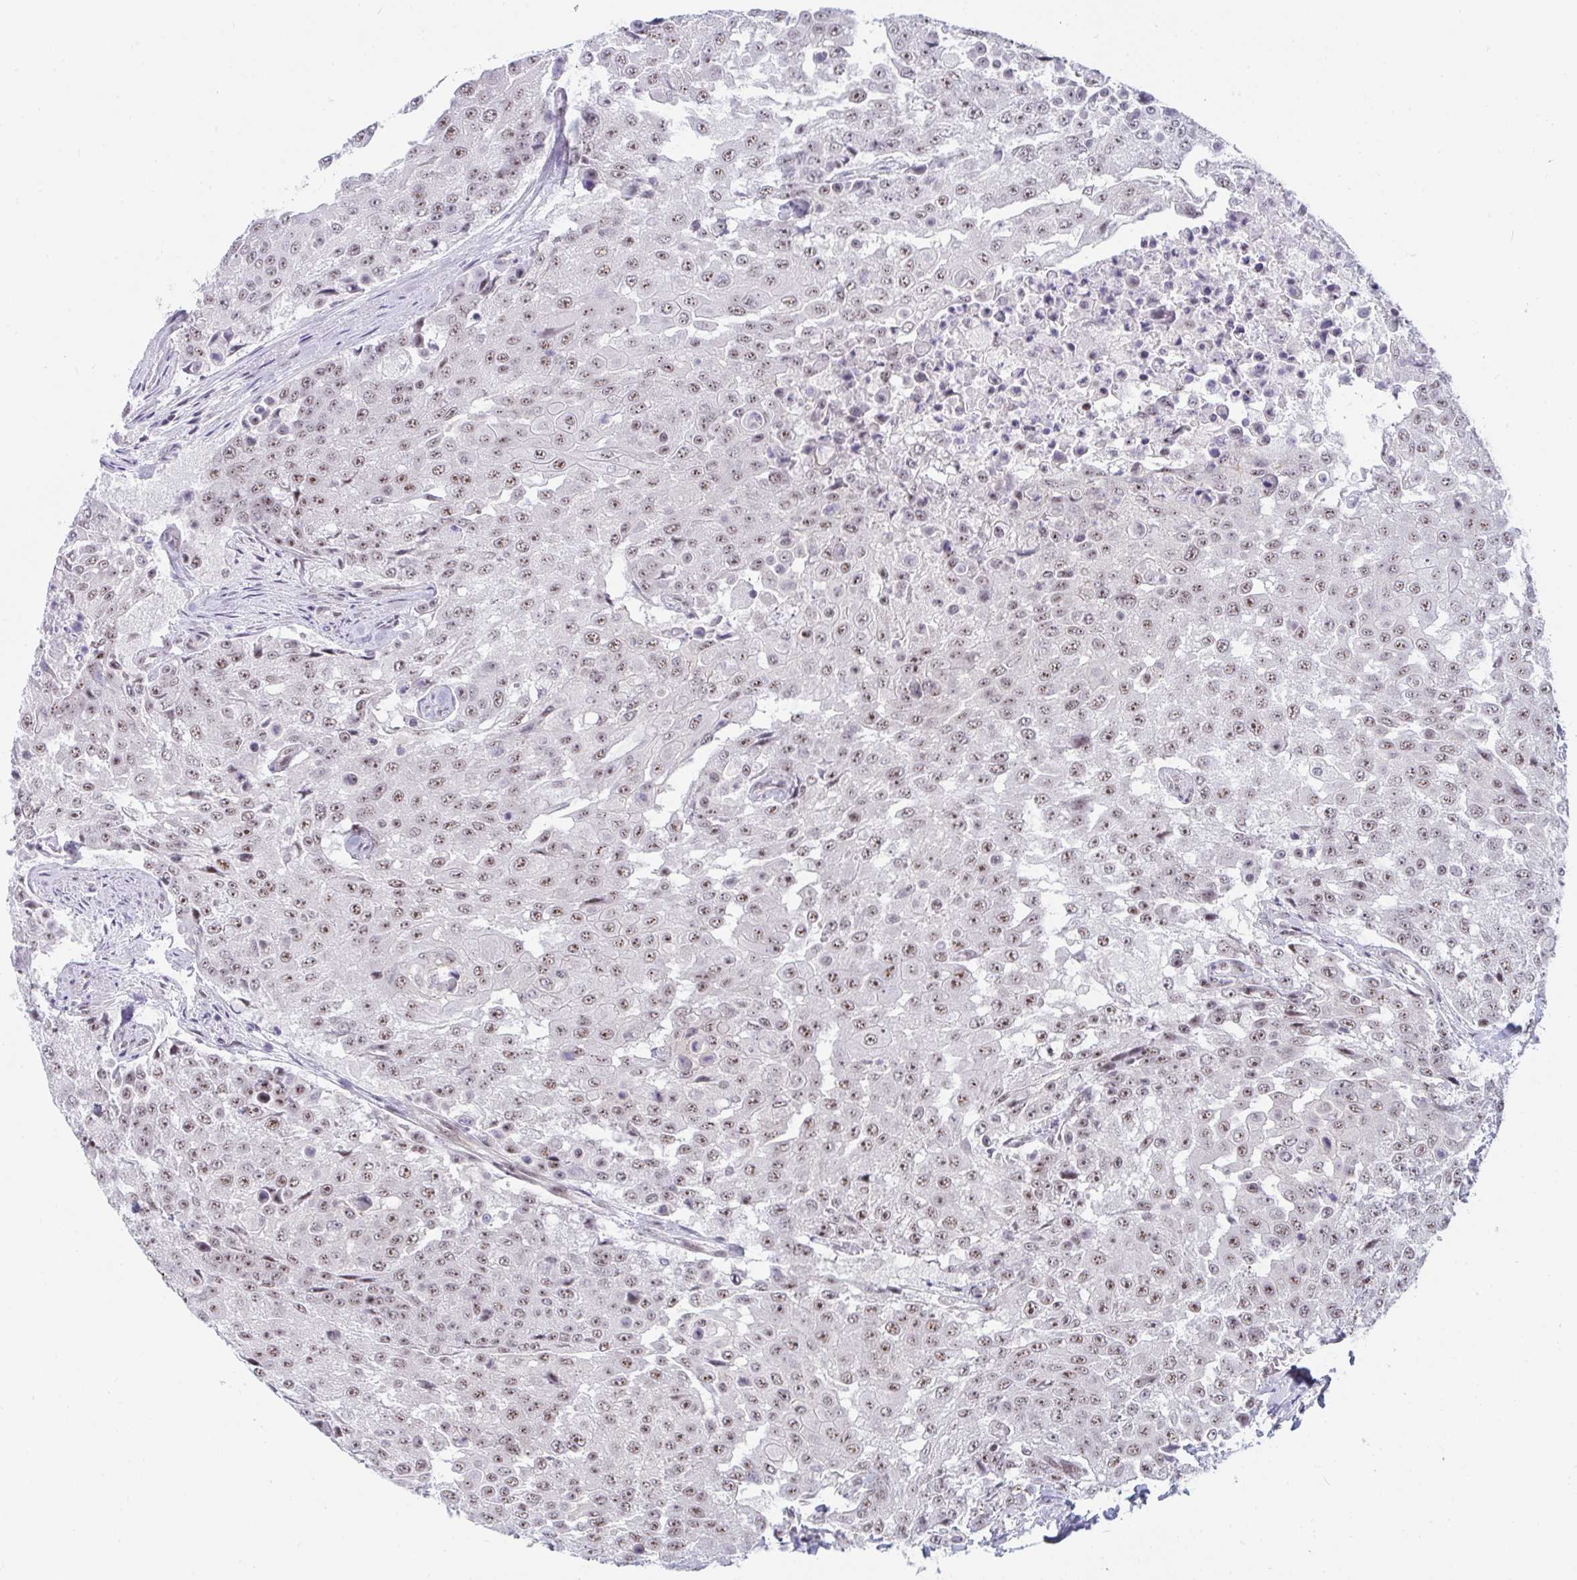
{"staining": {"intensity": "moderate", "quantity": ">75%", "location": "nuclear"}, "tissue": "urothelial cancer", "cell_type": "Tumor cells", "image_type": "cancer", "snomed": [{"axis": "morphology", "description": "Urothelial carcinoma, High grade"}, {"axis": "topography", "description": "Urinary bladder"}], "caption": "Immunohistochemistry micrograph of neoplastic tissue: human high-grade urothelial carcinoma stained using immunohistochemistry (IHC) displays medium levels of moderate protein expression localized specifically in the nuclear of tumor cells, appearing as a nuclear brown color.", "gene": "PRR14", "patient": {"sex": "female", "age": 63}}